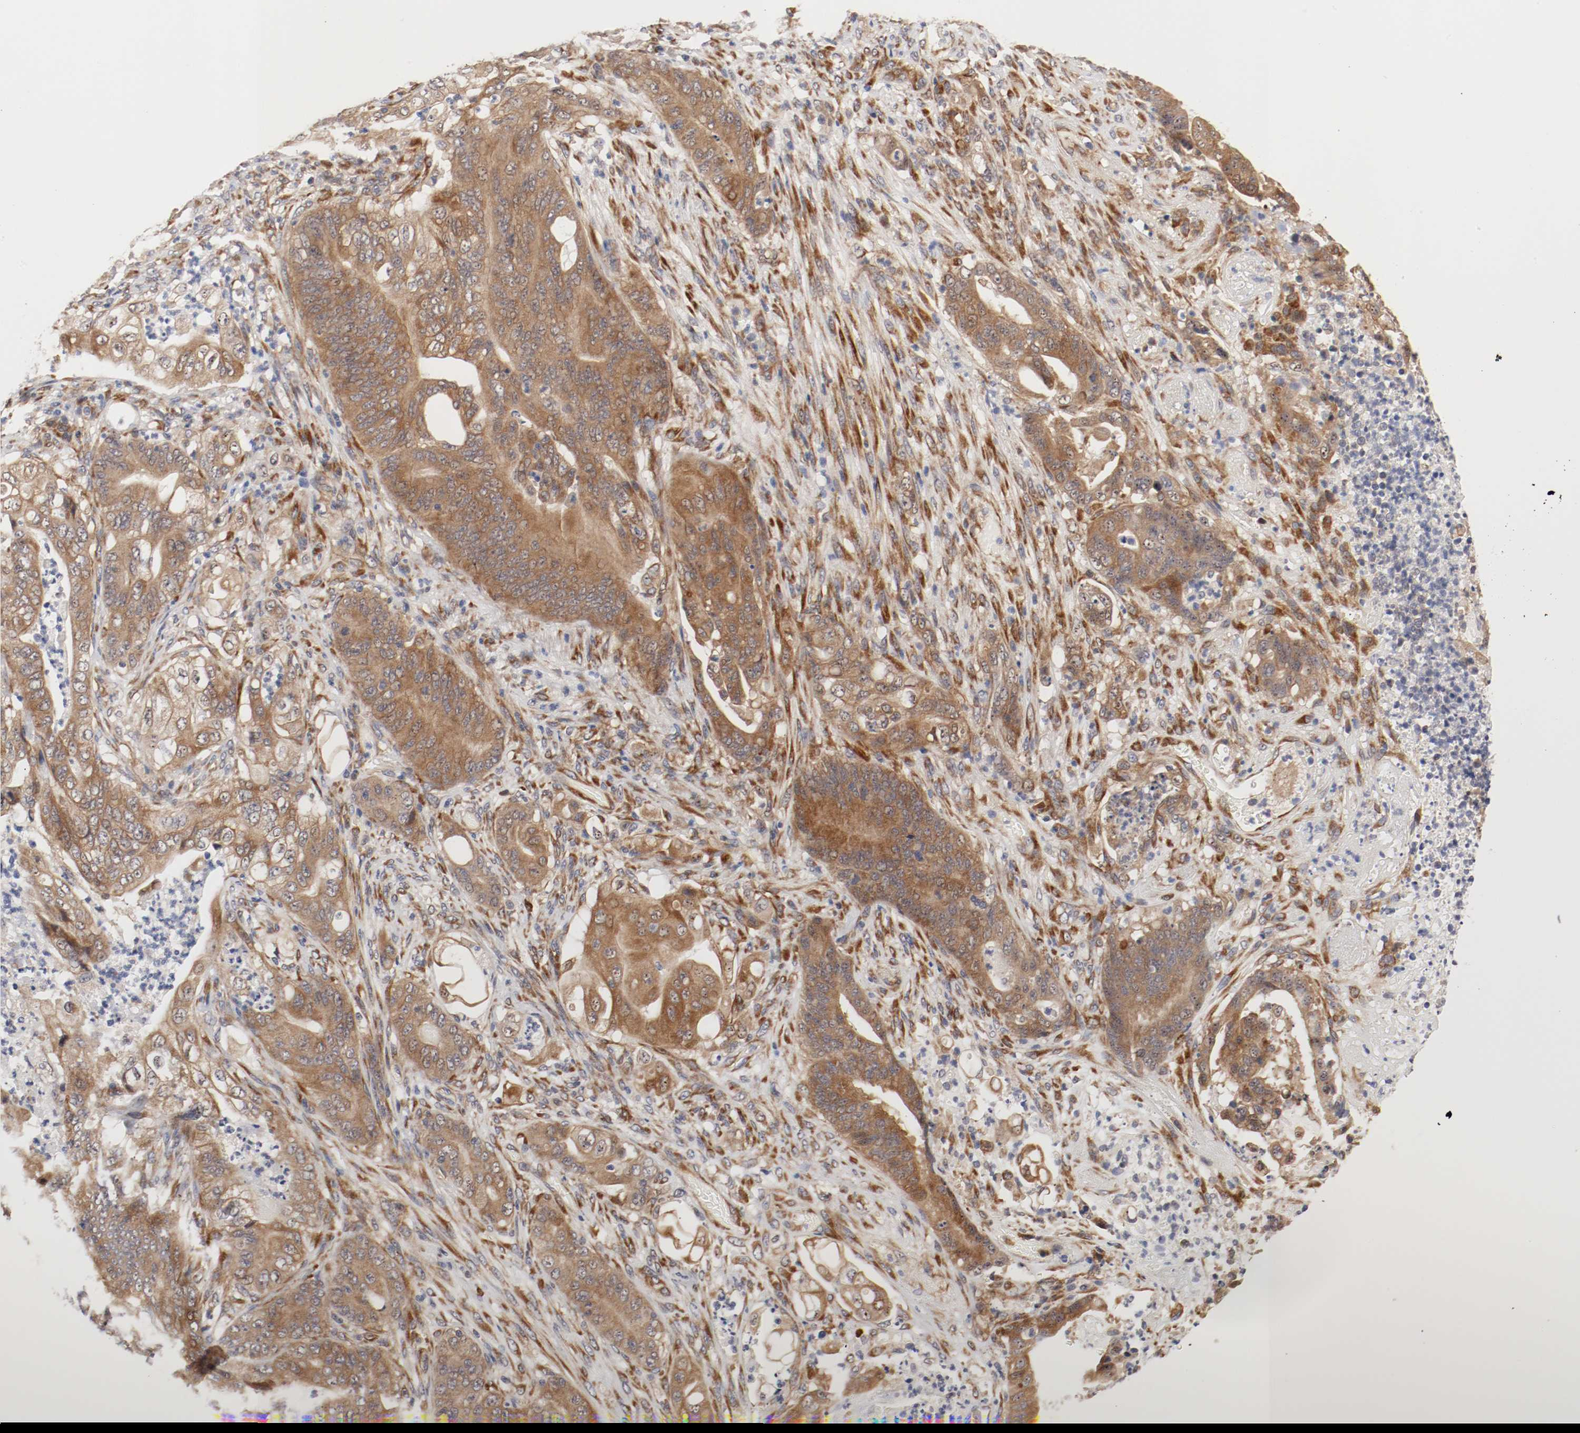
{"staining": {"intensity": "moderate", "quantity": ">75%", "location": "cytoplasmic/membranous"}, "tissue": "stomach cancer", "cell_type": "Tumor cells", "image_type": "cancer", "snomed": [{"axis": "morphology", "description": "Adenocarcinoma, NOS"}, {"axis": "topography", "description": "Stomach"}], "caption": "This is a histology image of immunohistochemistry staining of stomach cancer, which shows moderate expression in the cytoplasmic/membranous of tumor cells.", "gene": "FKBP3", "patient": {"sex": "female", "age": 73}}